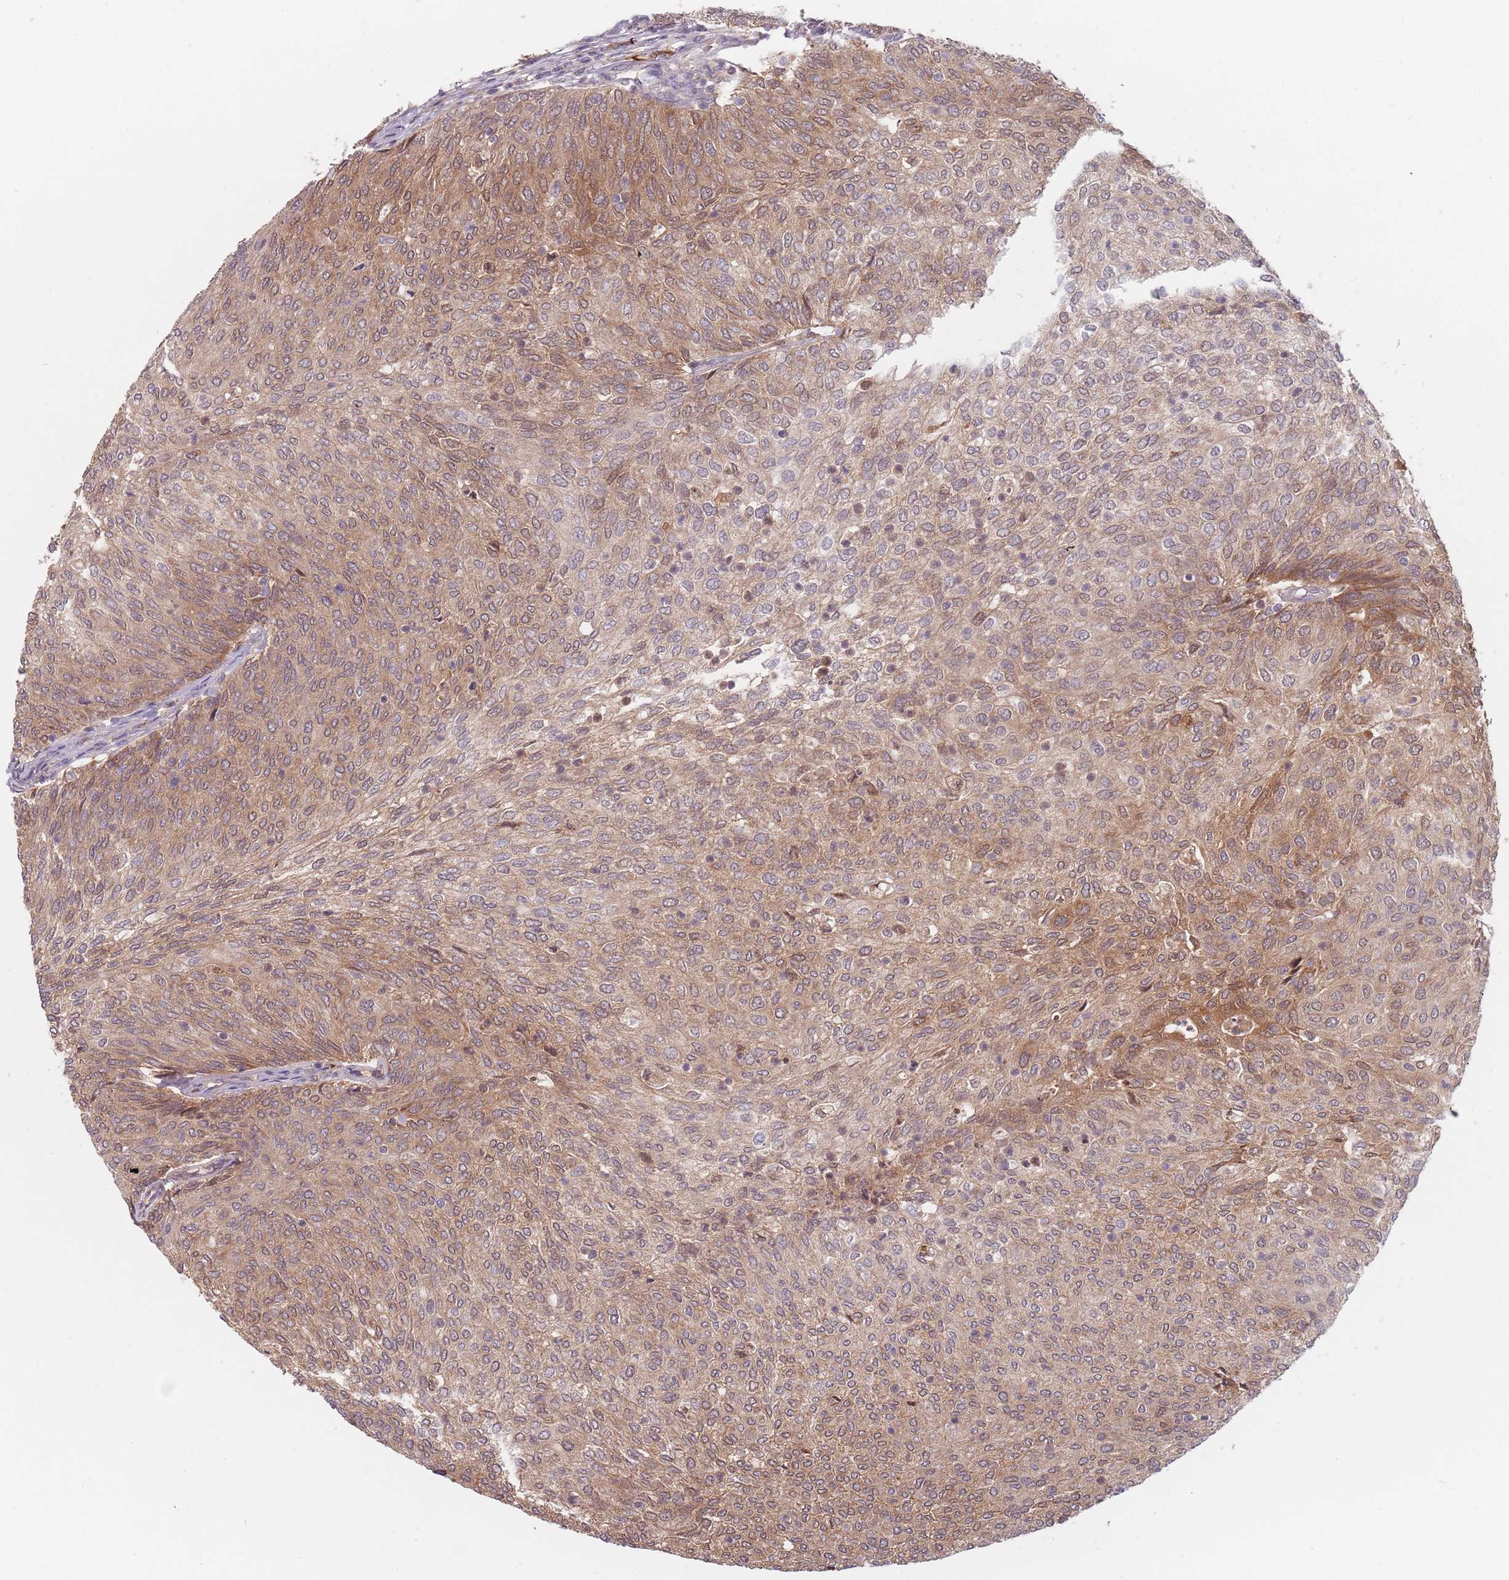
{"staining": {"intensity": "moderate", "quantity": ">75%", "location": "cytoplasmic/membranous"}, "tissue": "urothelial cancer", "cell_type": "Tumor cells", "image_type": "cancer", "snomed": [{"axis": "morphology", "description": "Urothelial carcinoma, Low grade"}, {"axis": "topography", "description": "Urinary bladder"}], "caption": "Urothelial cancer stained for a protein (brown) displays moderate cytoplasmic/membranous positive expression in about >75% of tumor cells.", "gene": "NAXE", "patient": {"sex": "female", "age": 79}}